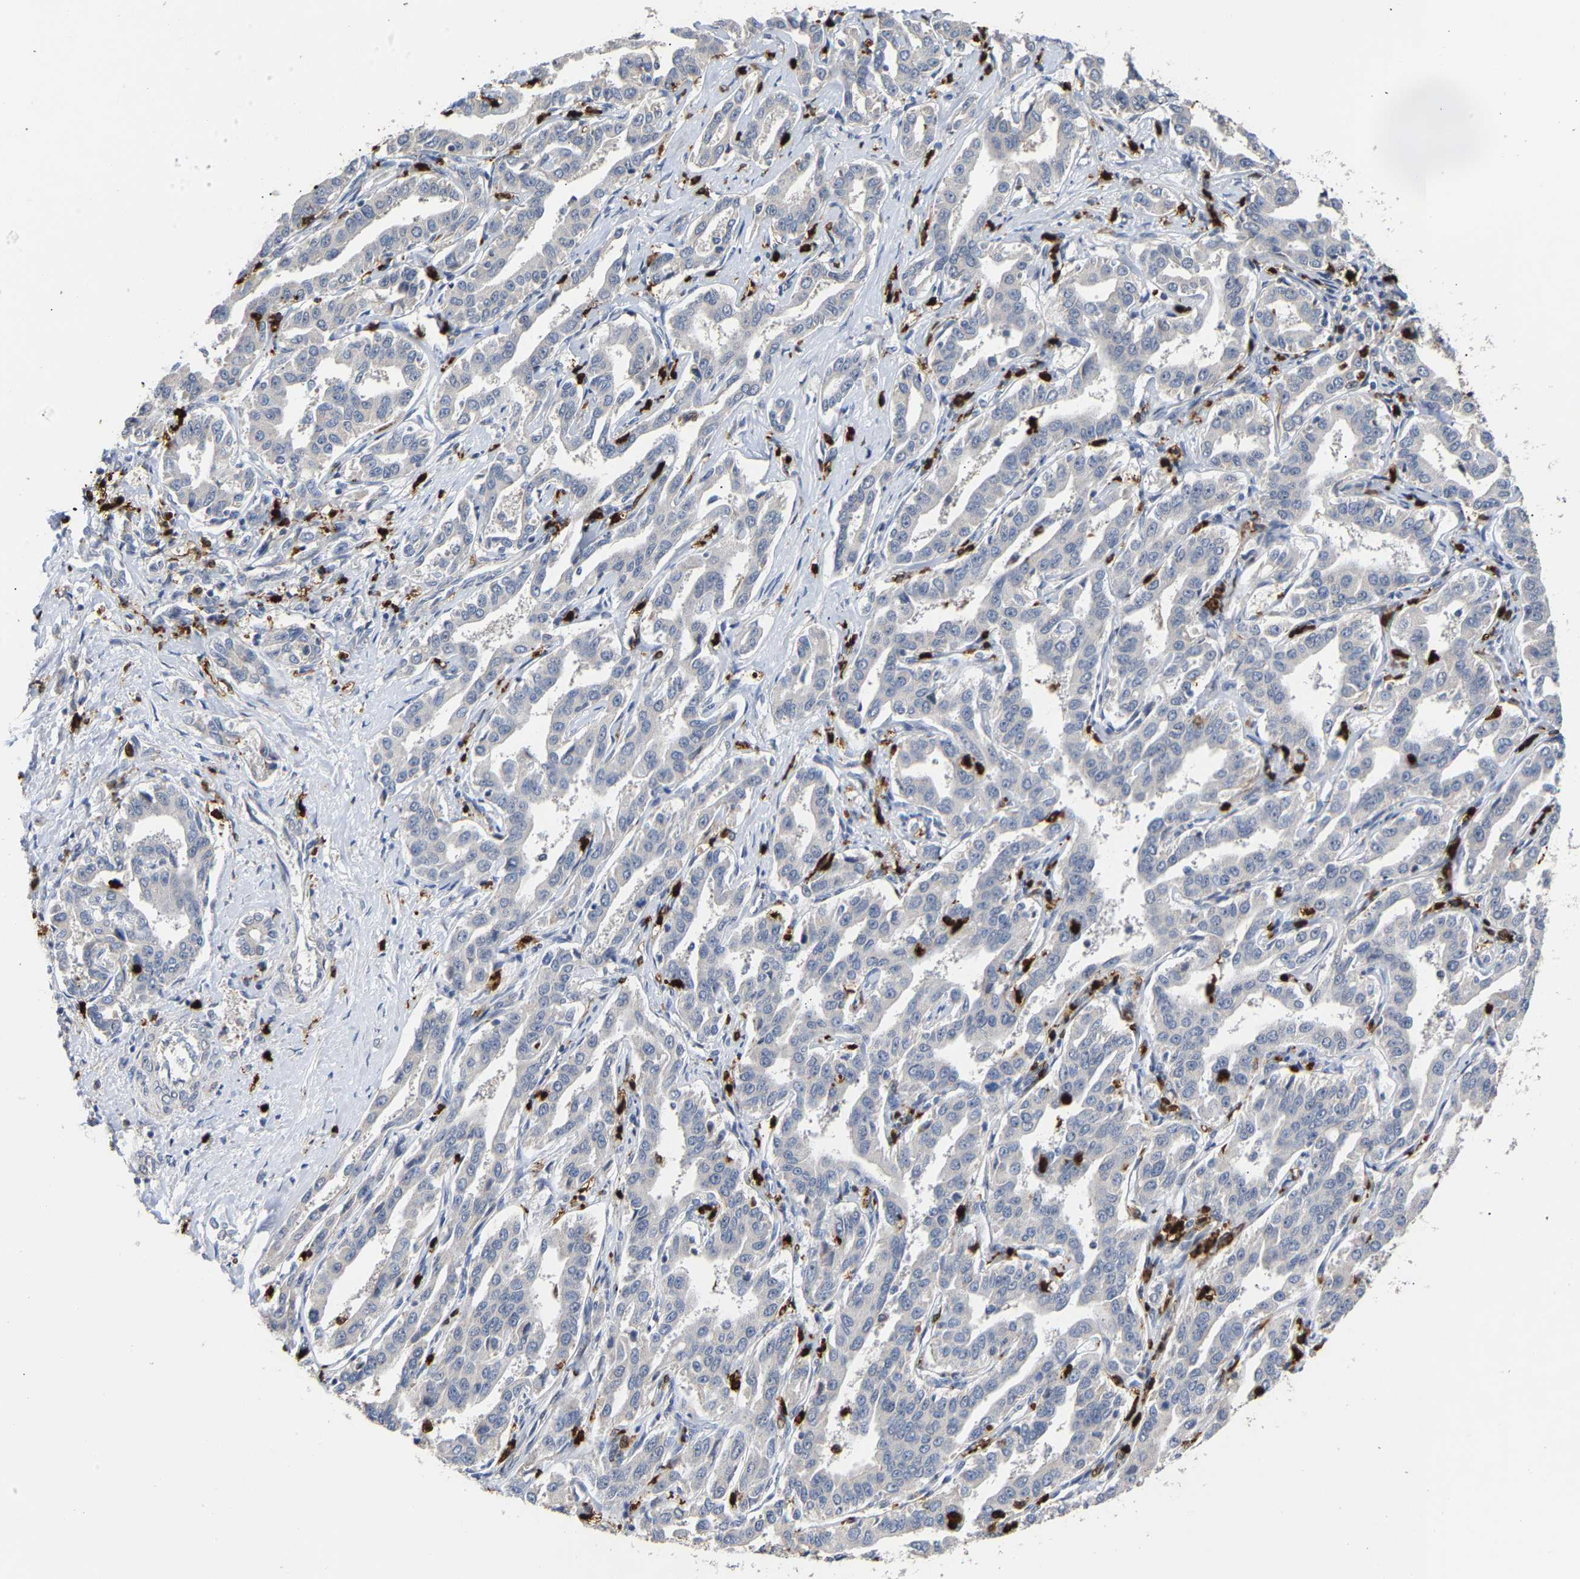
{"staining": {"intensity": "negative", "quantity": "none", "location": "none"}, "tissue": "liver cancer", "cell_type": "Tumor cells", "image_type": "cancer", "snomed": [{"axis": "morphology", "description": "Cholangiocarcinoma"}, {"axis": "topography", "description": "Liver"}], "caption": "Tumor cells are negative for protein expression in human liver cholangiocarcinoma.", "gene": "TDRD7", "patient": {"sex": "male", "age": 59}}